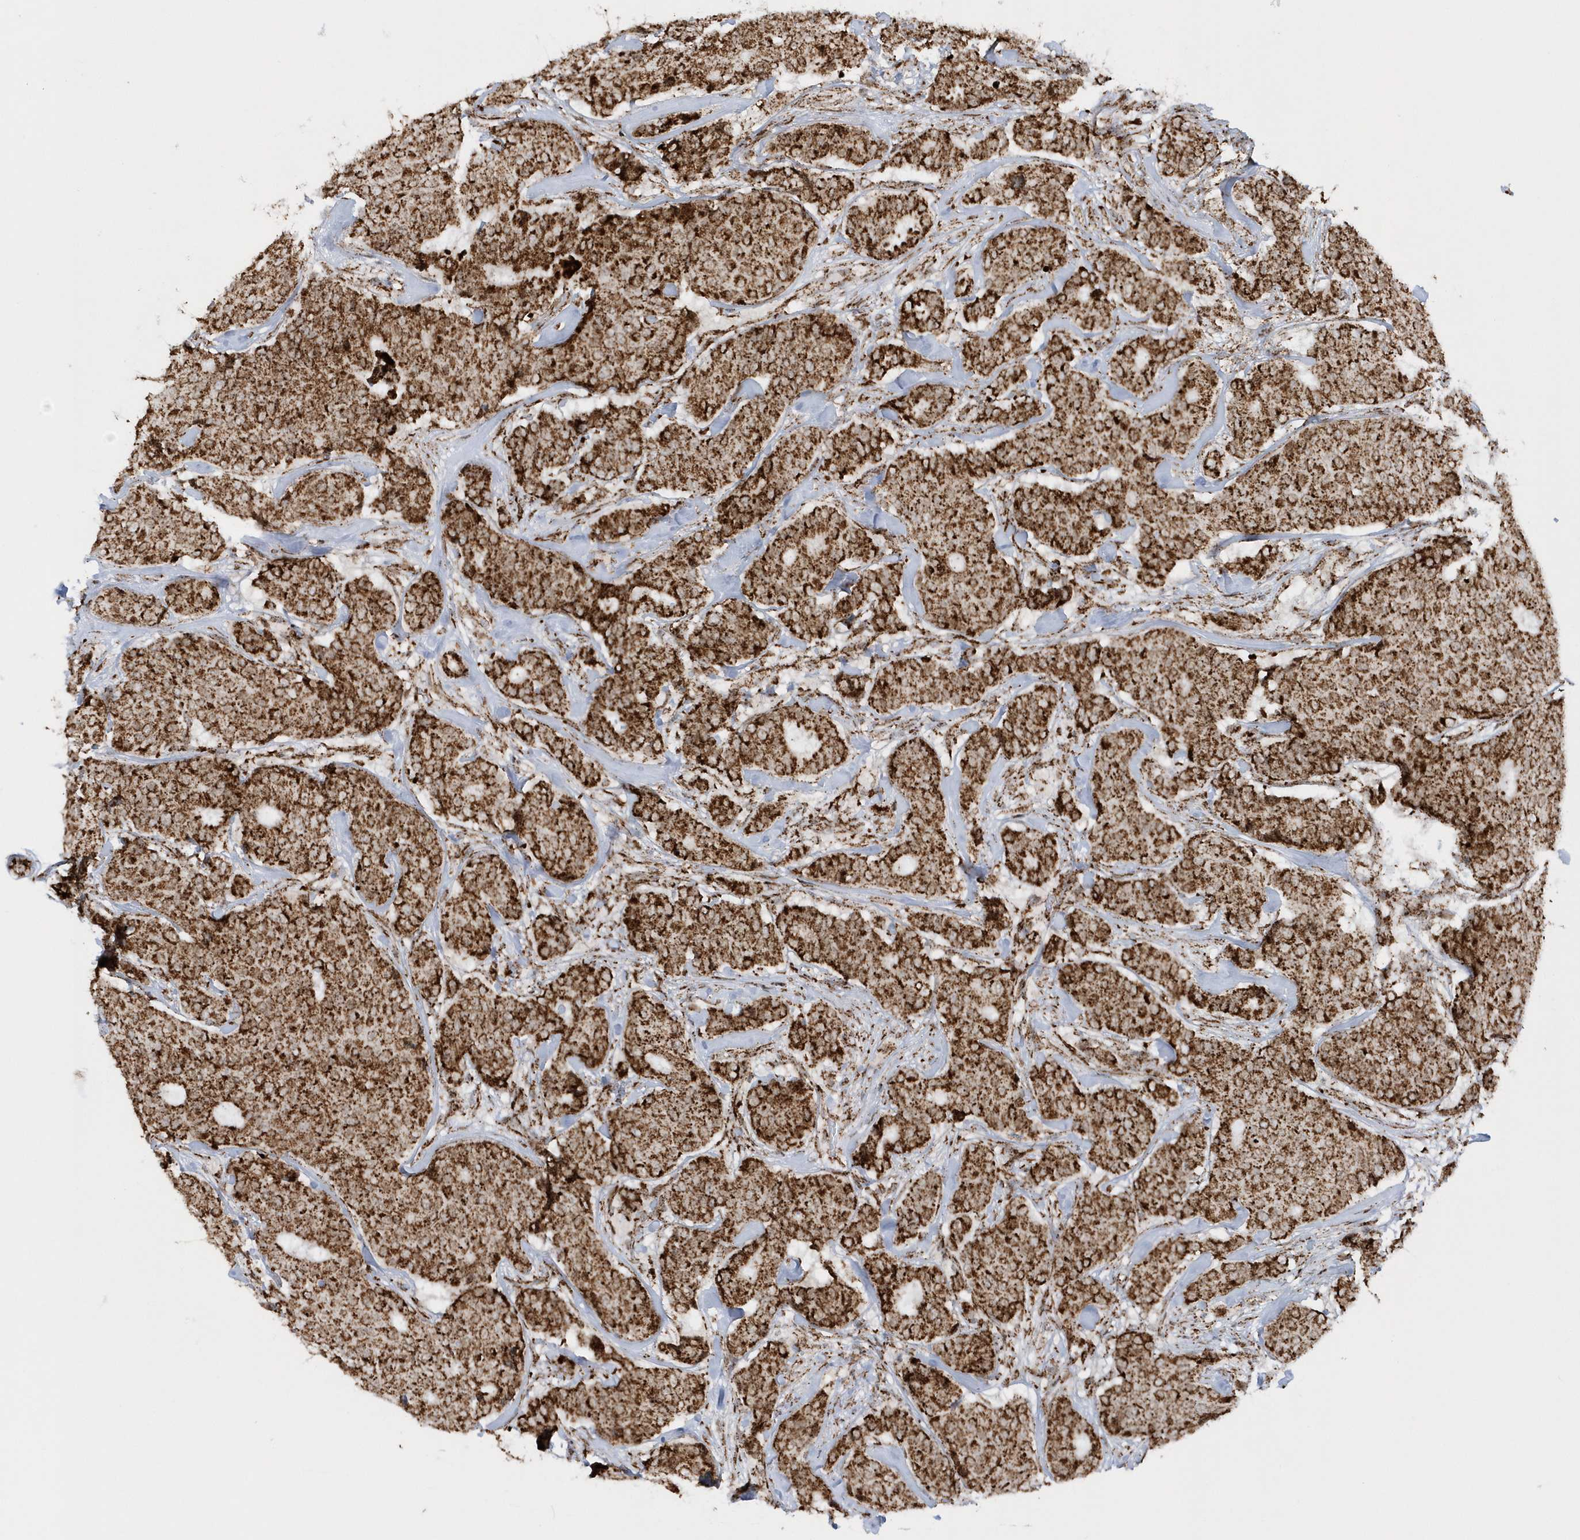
{"staining": {"intensity": "strong", "quantity": ">75%", "location": "cytoplasmic/membranous"}, "tissue": "breast cancer", "cell_type": "Tumor cells", "image_type": "cancer", "snomed": [{"axis": "morphology", "description": "Duct carcinoma"}, {"axis": "topography", "description": "Breast"}], "caption": "Tumor cells reveal high levels of strong cytoplasmic/membranous expression in approximately >75% of cells in breast cancer (invasive ductal carcinoma).", "gene": "CRY2", "patient": {"sex": "female", "age": 75}}